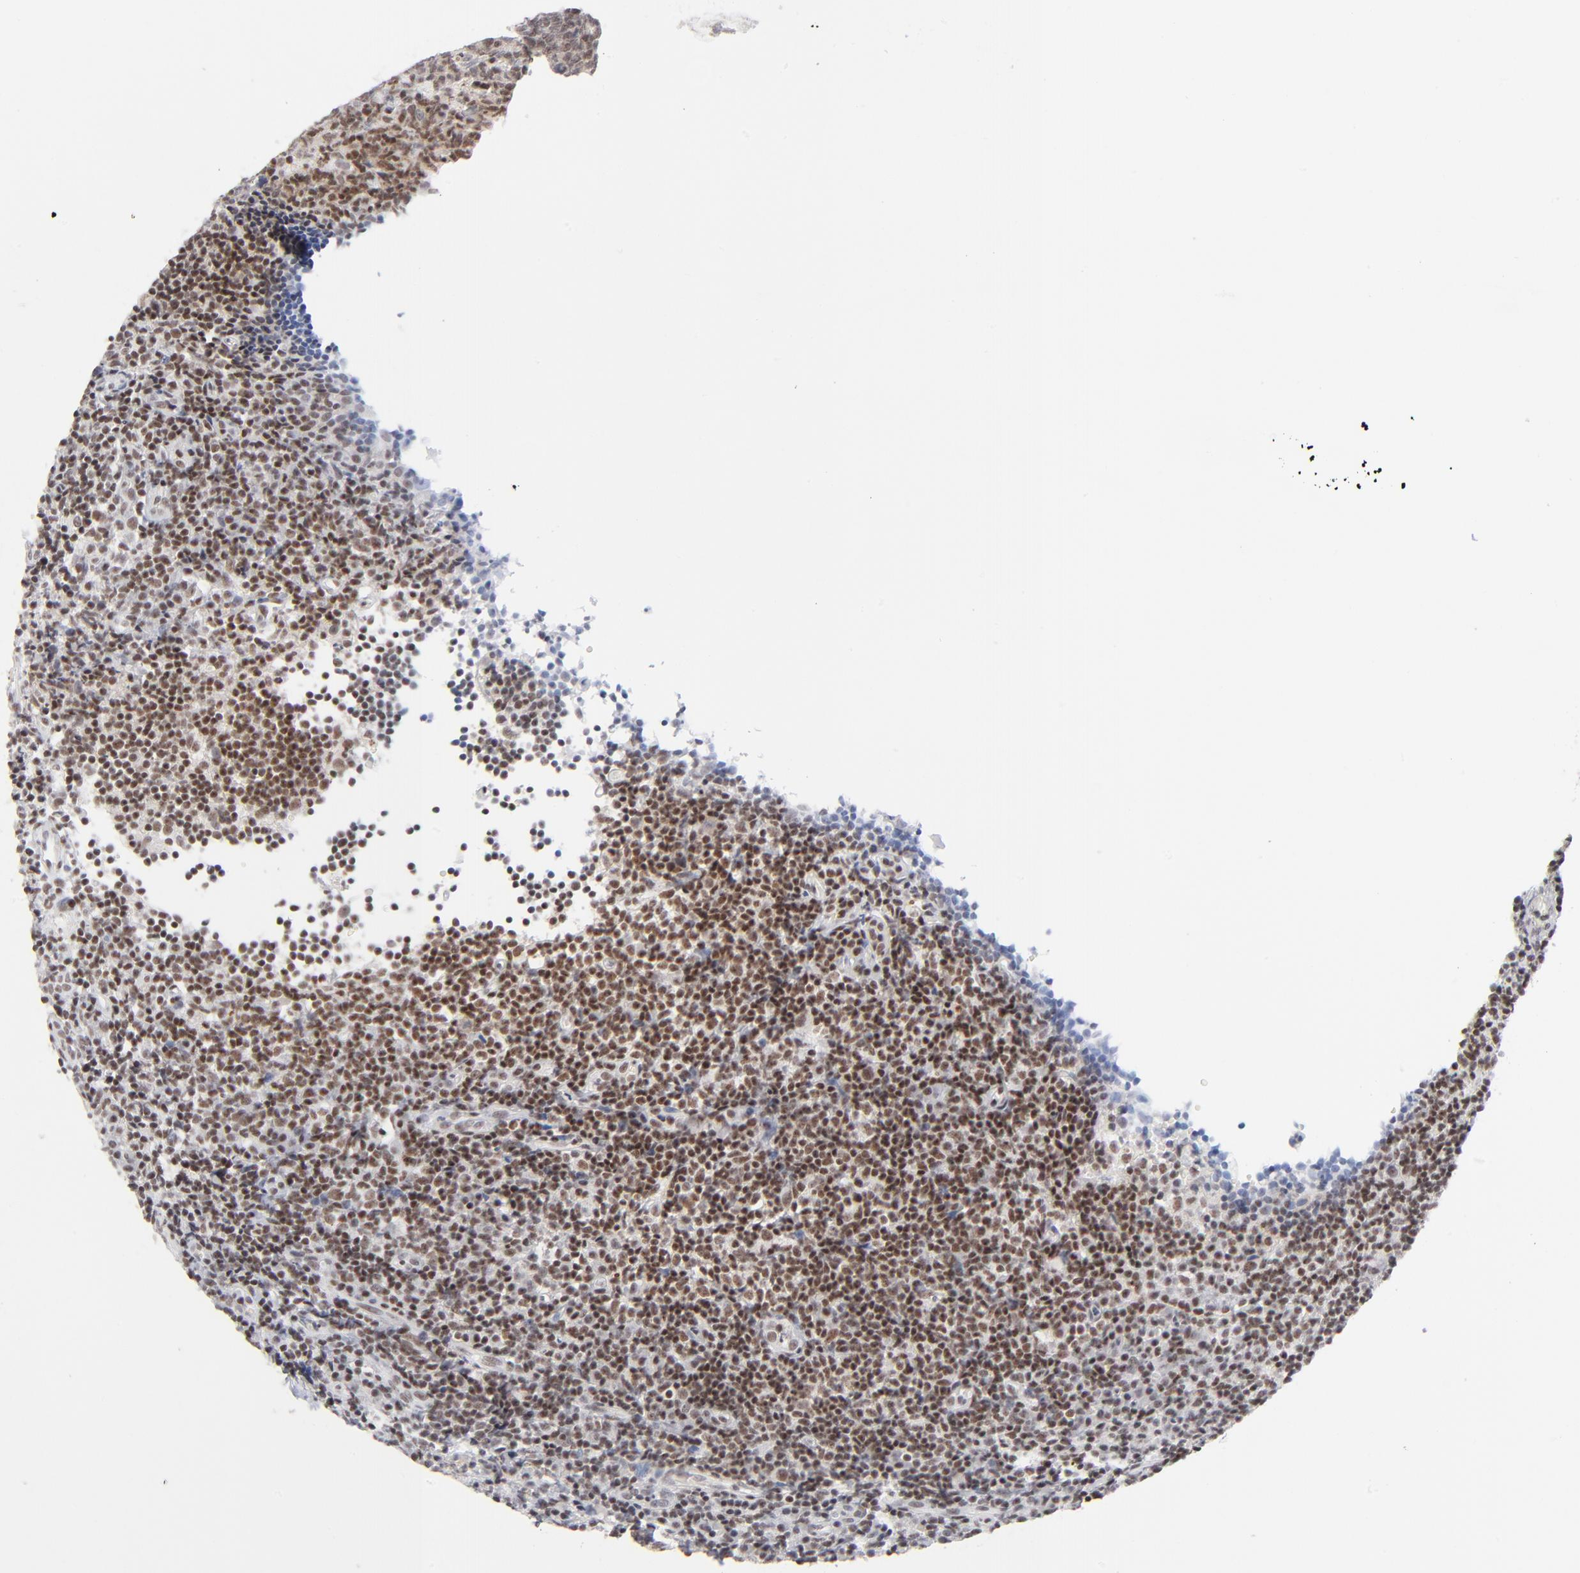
{"staining": {"intensity": "moderate", "quantity": ">75%", "location": "nuclear"}, "tissue": "tonsil", "cell_type": "Germinal center cells", "image_type": "normal", "snomed": [{"axis": "morphology", "description": "Normal tissue, NOS"}, {"axis": "topography", "description": "Tonsil"}], "caption": "Immunohistochemical staining of benign tonsil shows >75% levels of moderate nuclear protein positivity in about >75% of germinal center cells. (DAB = brown stain, brightfield microscopy at high magnification).", "gene": "ZNF143", "patient": {"sex": "female", "age": 40}}